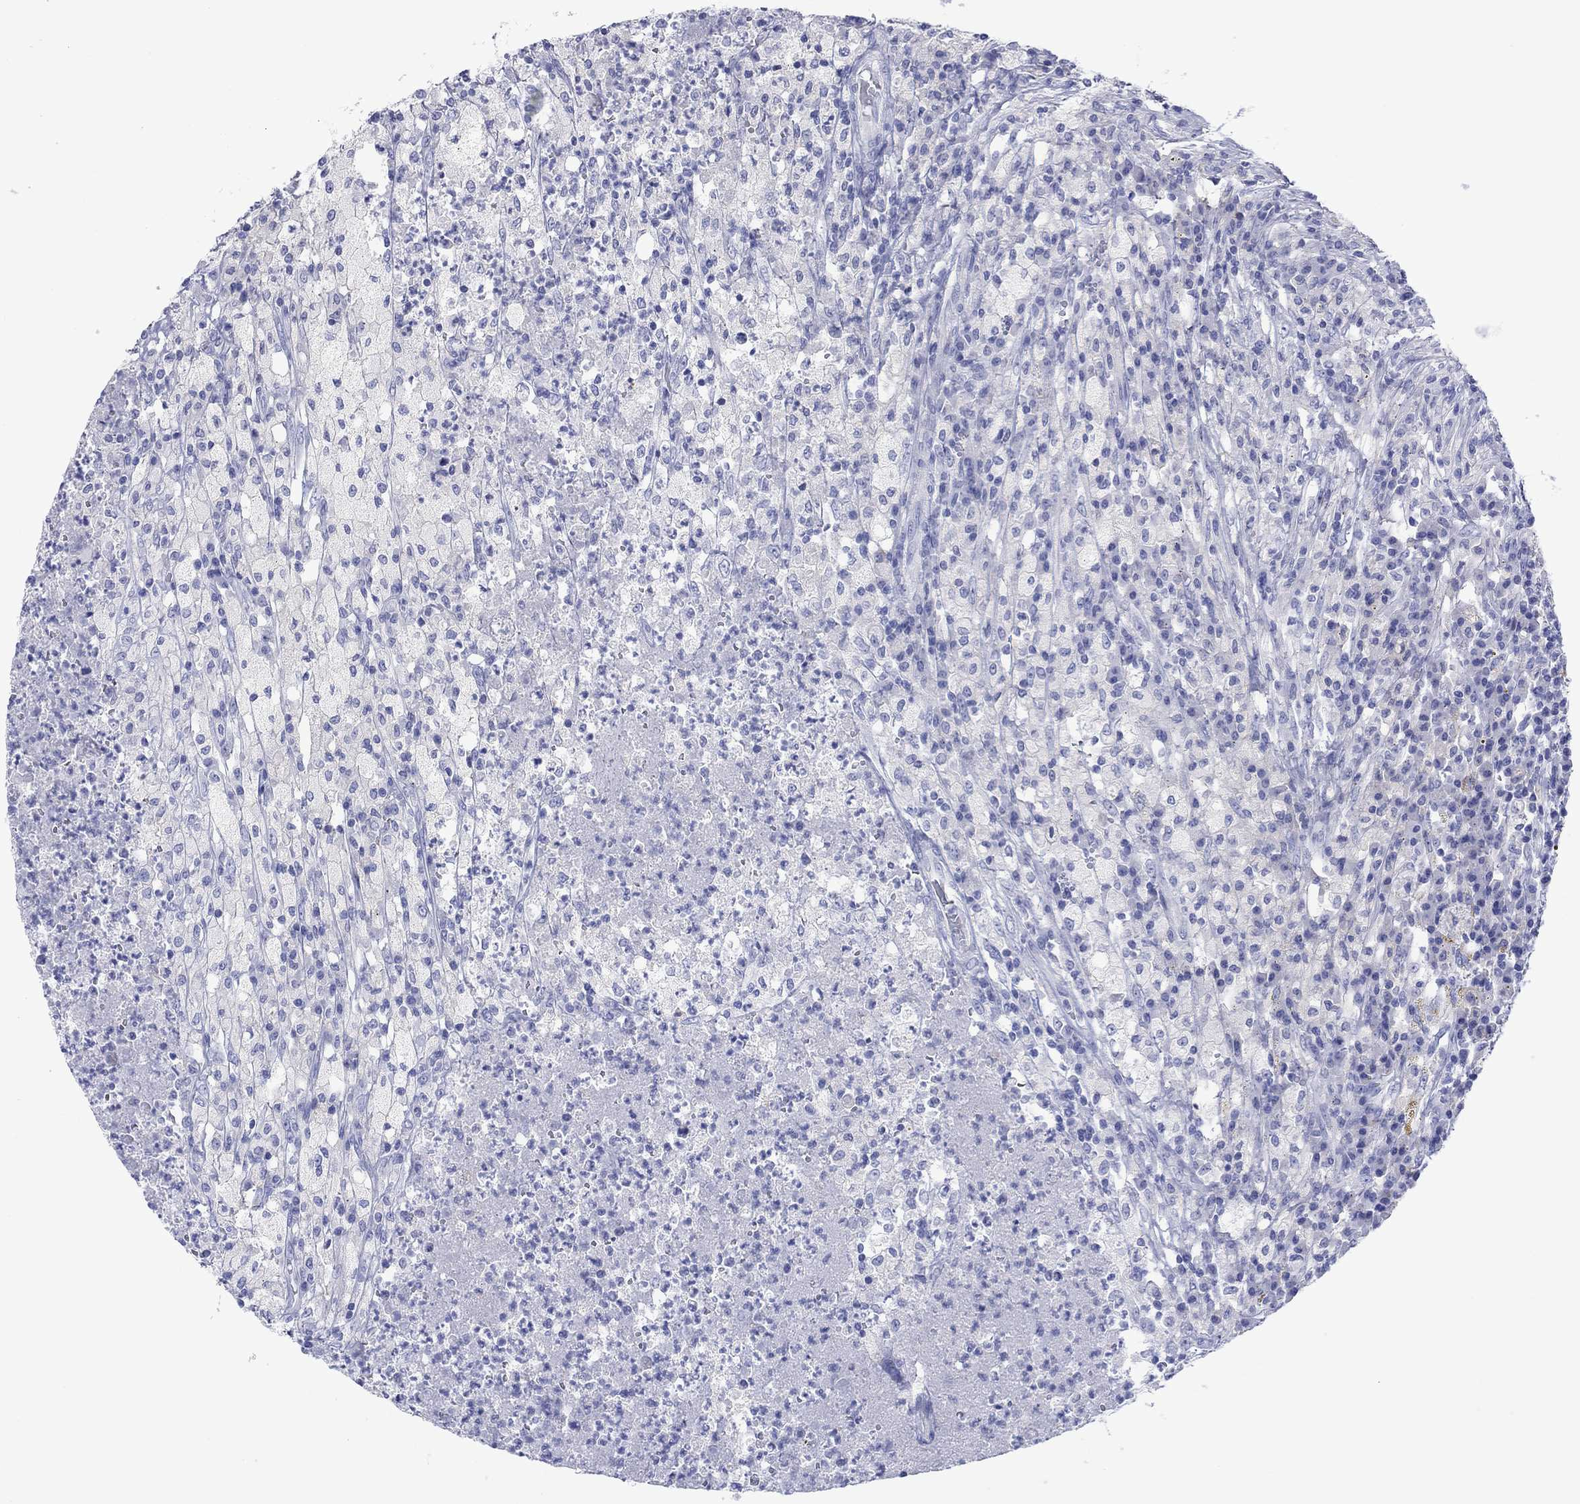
{"staining": {"intensity": "negative", "quantity": "none", "location": "none"}, "tissue": "testis cancer", "cell_type": "Tumor cells", "image_type": "cancer", "snomed": [{"axis": "morphology", "description": "Necrosis, NOS"}, {"axis": "morphology", "description": "Carcinoma, Embryonal, NOS"}, {"axis": "topography", "description": "Testis"}], "caption": "High magnification brightfield microscopy of testis embryonal carcinoma stained with DAB (brown) and counterstained with hematoxylin (blue): tumor cells show no significant positivity.", "gene": "MLANA", "patient": {"sex": "male", "age": 19}}